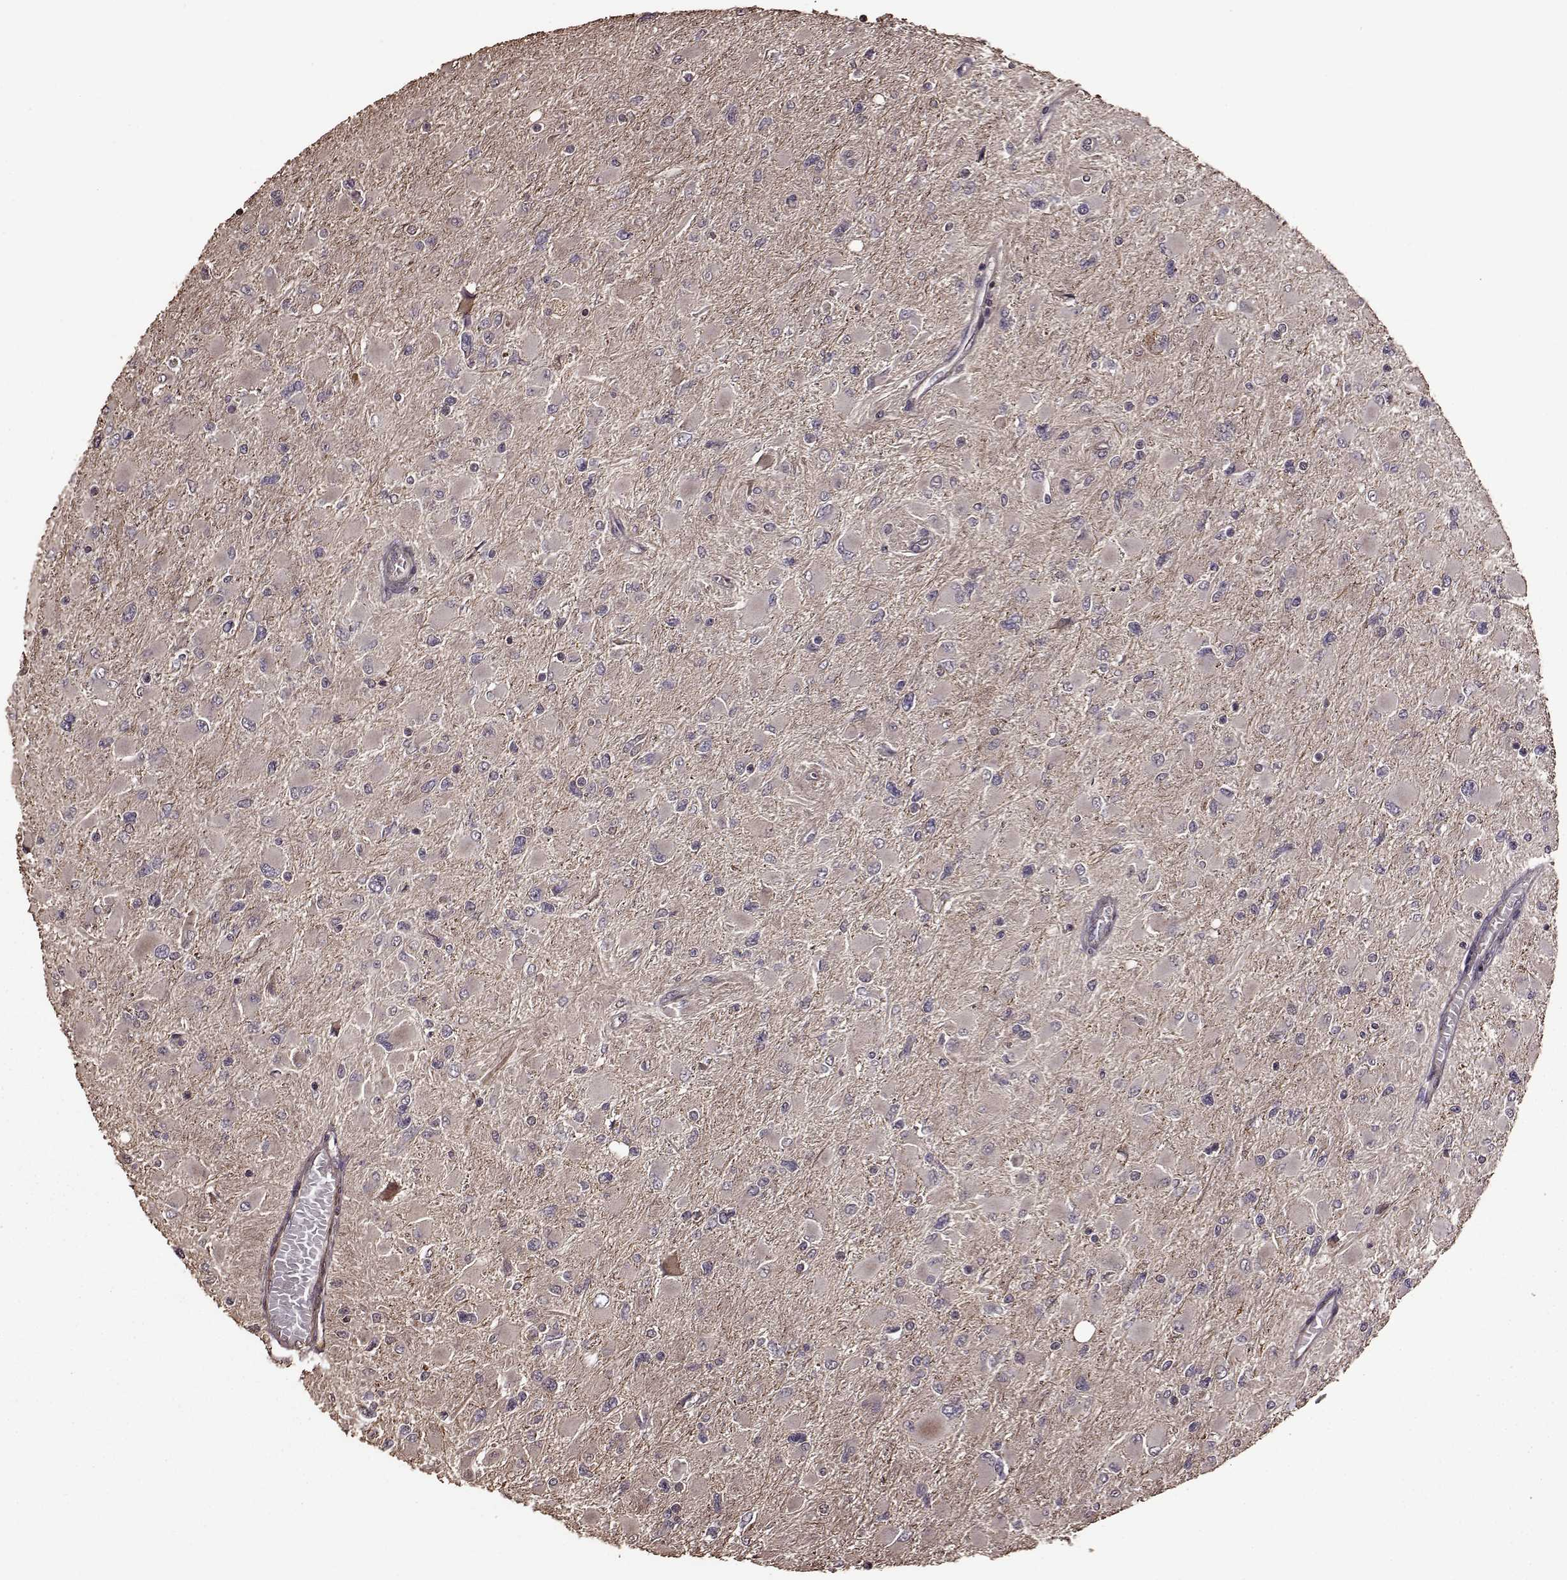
{"staining": {"intensity": "weak", "quantity": "<25%", "location": "cytoplasmic/membranous"}, "tissue": "glioma", "cell_type": "Tumor cells", "image_type": "cancer", "snomed": [{"axis": "morphology", "description": "Glioma, malignant, High grade"}, {"axis": "topography", "description": "Cerebral cortex"}], "caption": "IHC of malignant glioma (high-grade) demonstrates no expression in tumor cells.", "gene": "FBXW11", "patient": {"sex": "female", "age": 36}}